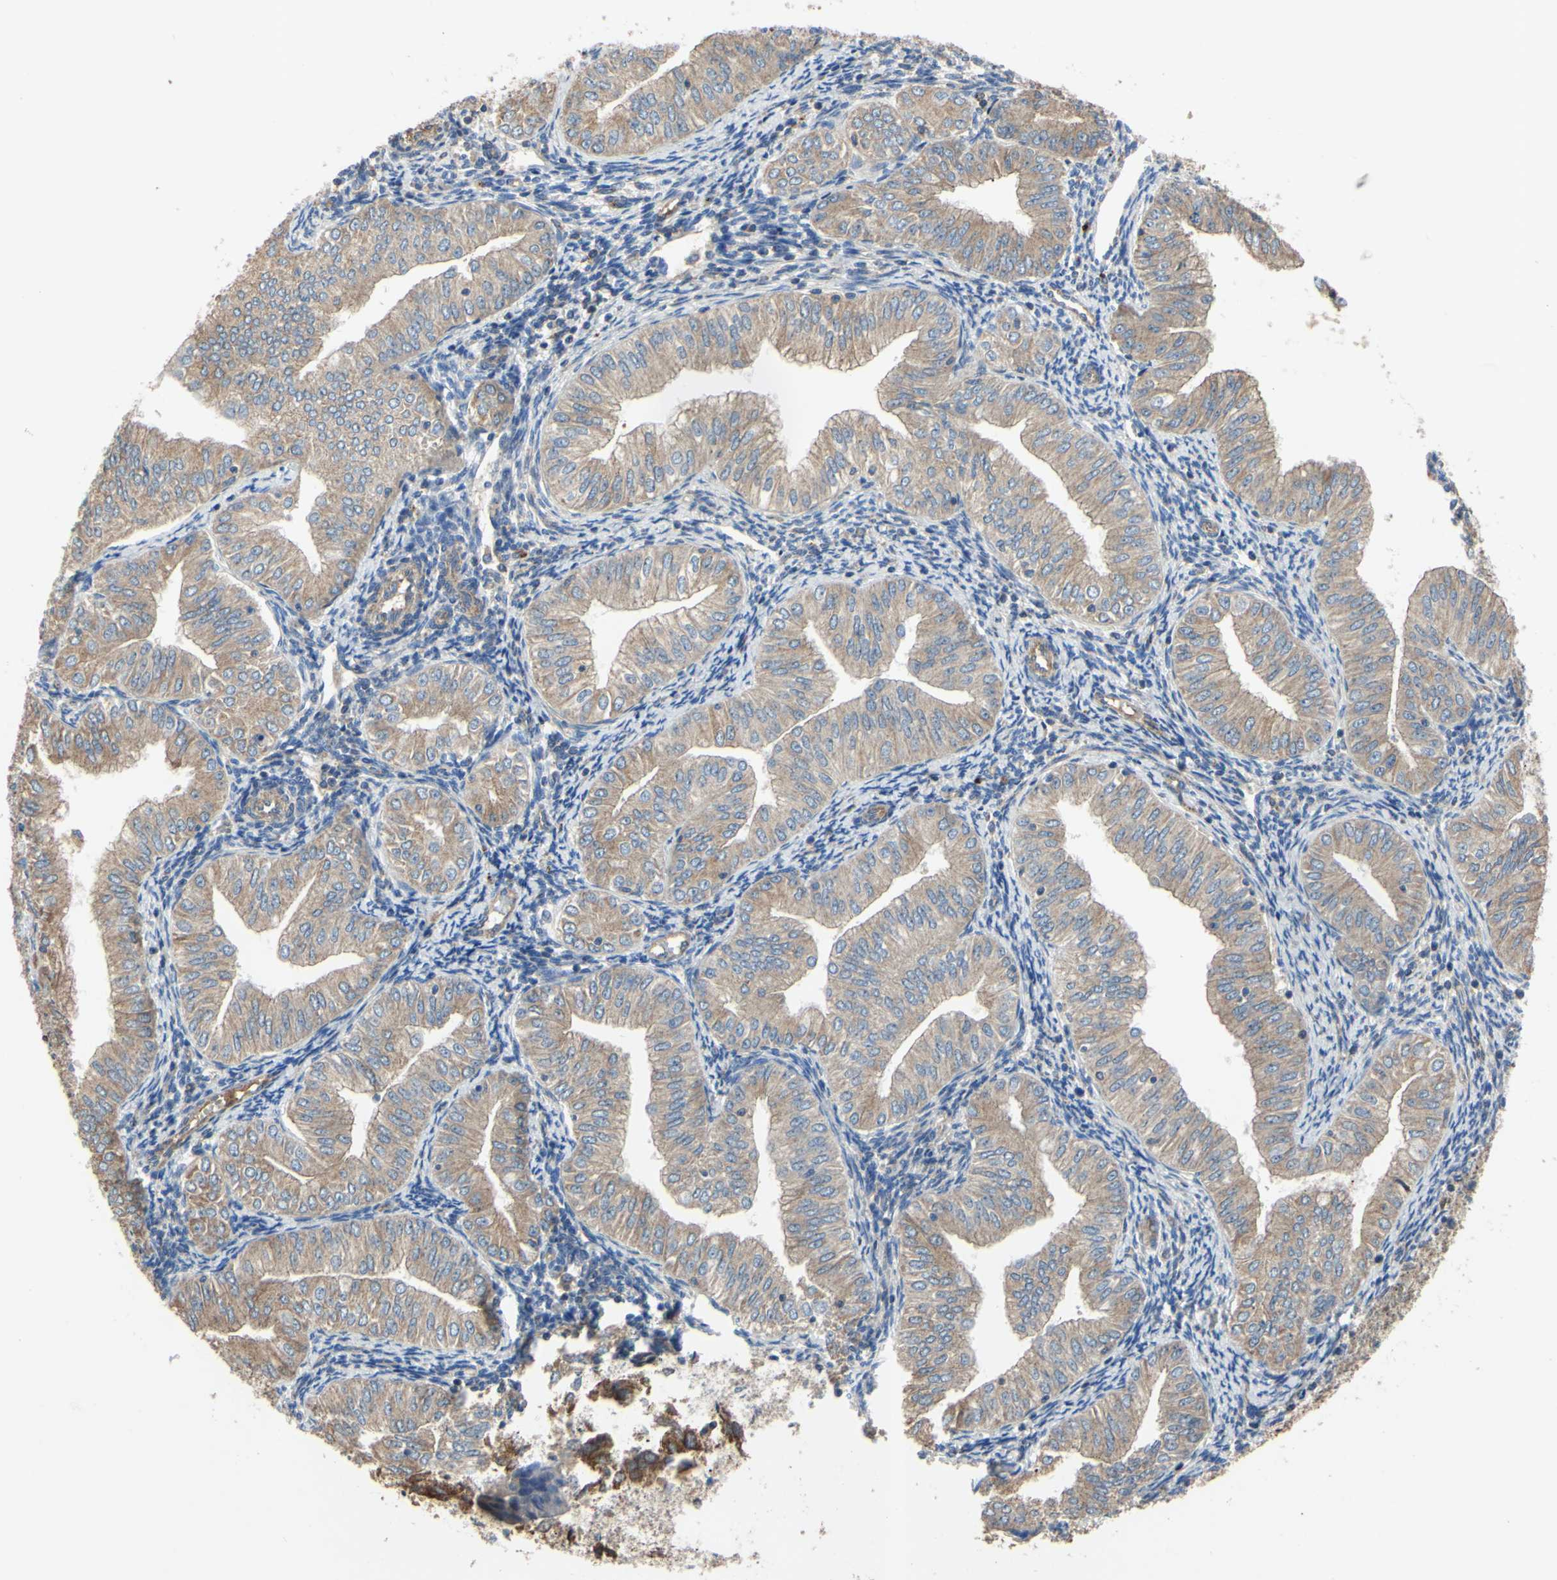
{"staining": {"intensity": "moderate", "quantity": ">75%", "location": "cytoplasmic/membranous"}, "tissue": "endometrial cancer", "cell_type": "Tumor cells", "image_type": "cancer", "snomed": [{"axis": "morphology", "description": "Normal tissue, NOS"}, {"axis": "morphology", "description": "Adenocarcinoma, NOS"}, {"axis": "topography", "description": "Endometrium"}], "caption": "This histopathology image demonstrates IHC staining of endometrial adenocarcinoma, with medium moderate cytoplasmic/membranous positivity in approximately >75% of tumor cells.", "gene": "BECN1", "patient": {"sex": "female", "age": 53}}